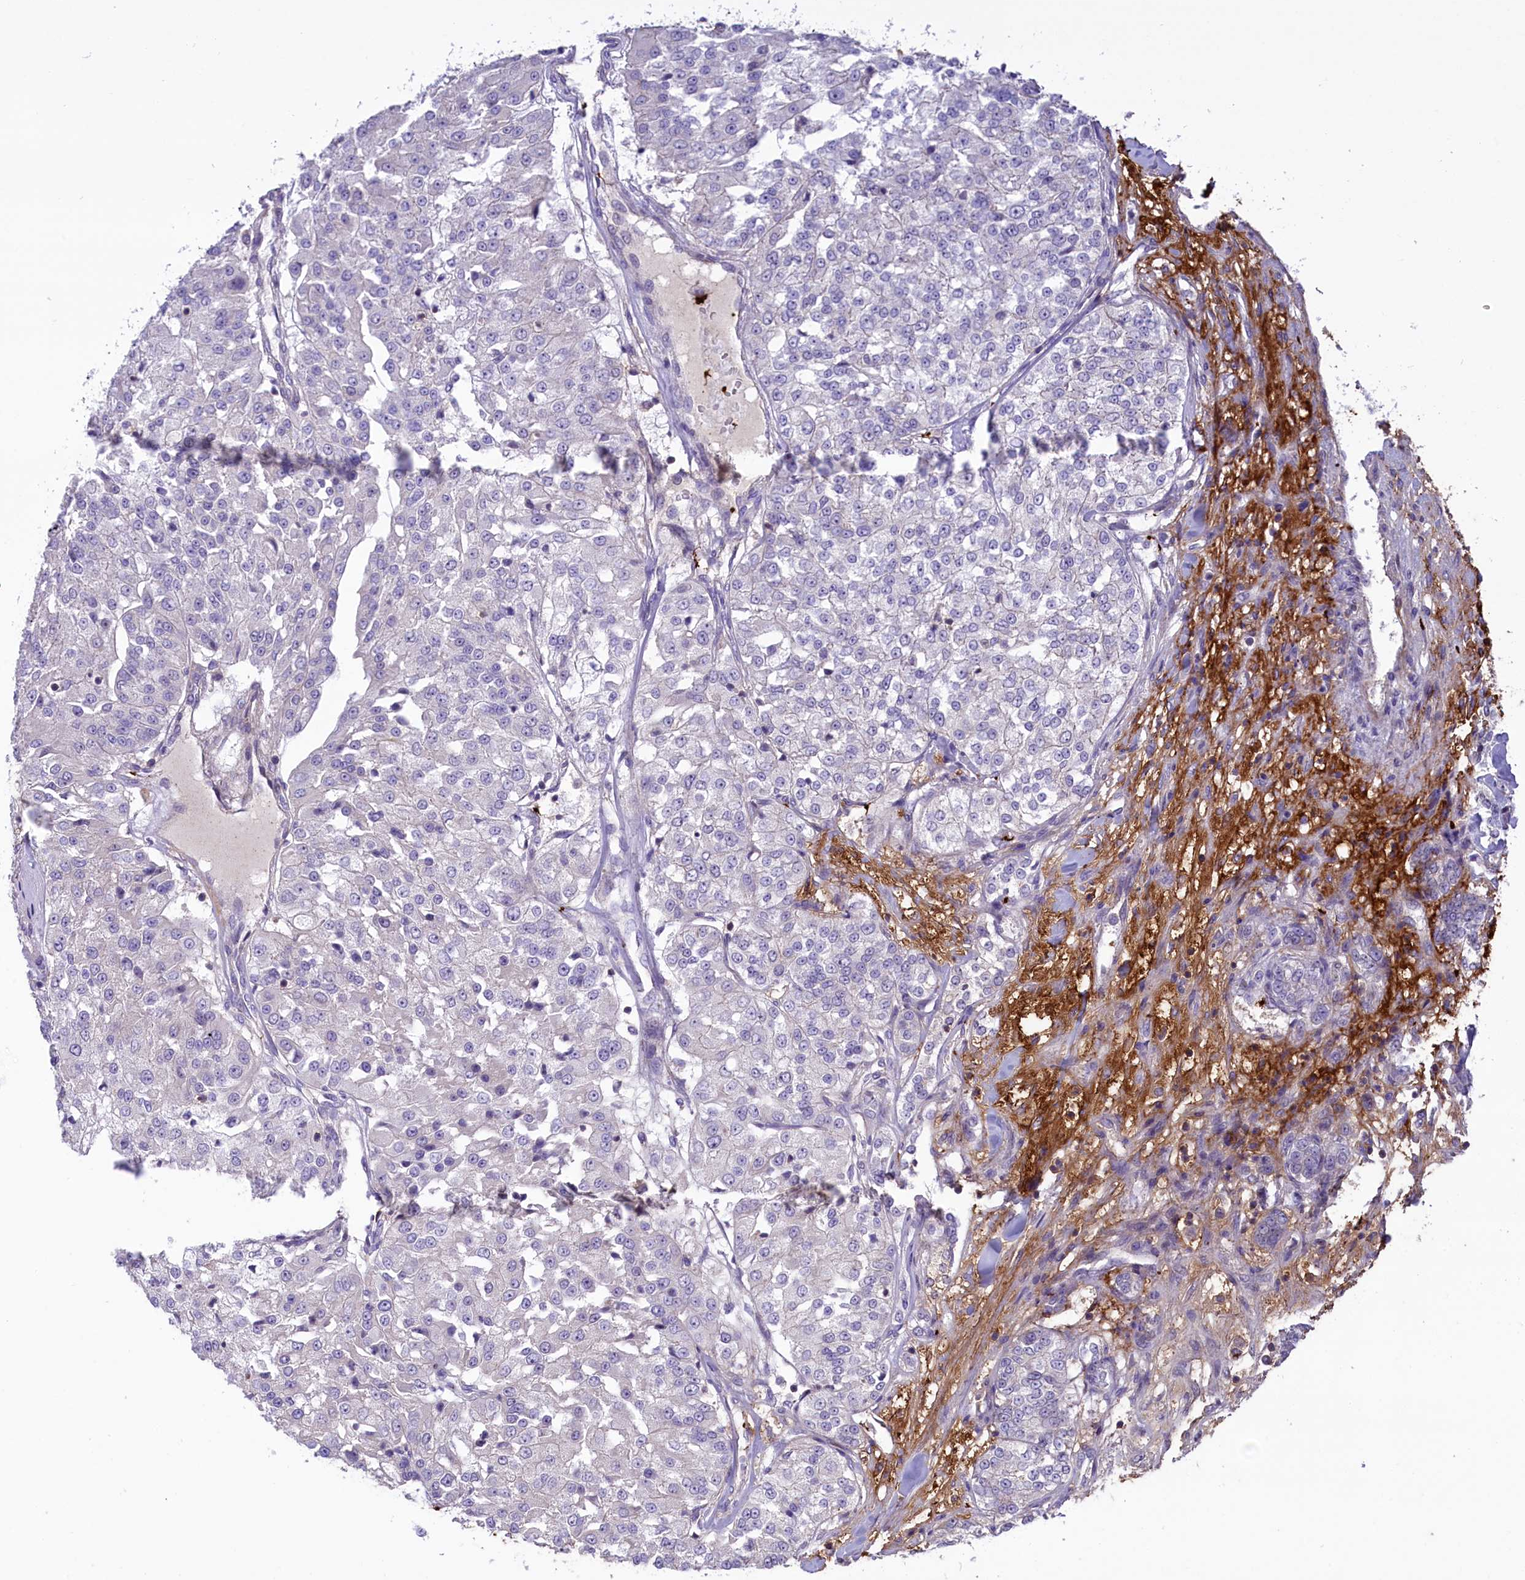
{"staining": {"intensity": "negative", "quantity": "none", "location": "none"}, "tissue": "renal cancer", "cell_type": "Tumor cells", "image_type": "cancer", "snomed": [{"axis": "morphology", "description": "Adenocarcinoma, NOS"}, {"axis": "topography", "description": "Kidney"}], "caption": "Immunohistochemical staining of human renal cancer (adenocarcinoma) exhibits no significant positivity in tumor cells.", "gene": "HEATR3", "patient": {"sex": "female", "age": 63}}